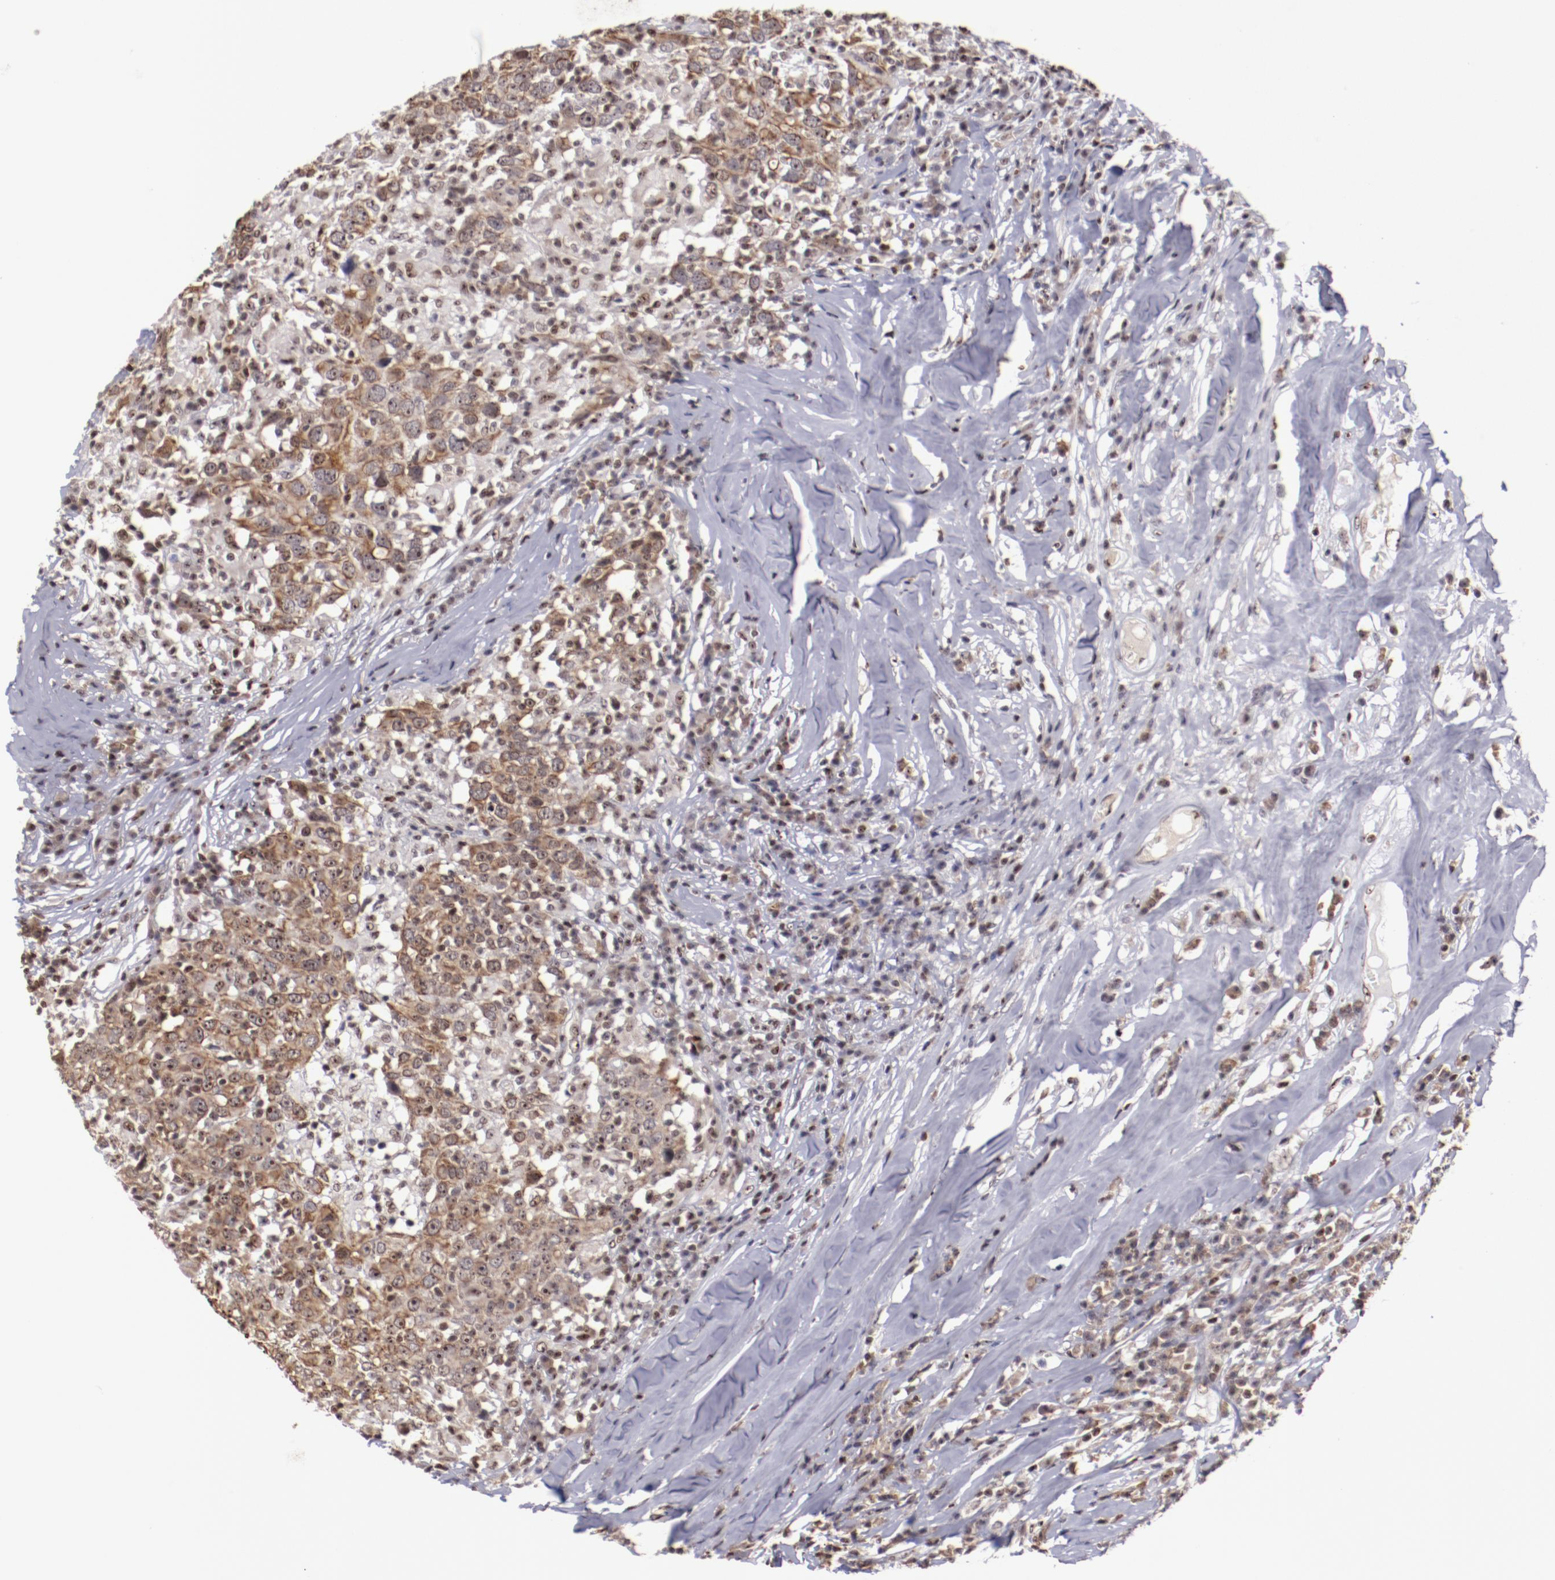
{"staining": {"intensity": "moderate", "quantity": ">75%", "location": "cytoplasmic/membranous,nuclear"}, "tissue": "head and neck cancer", "cell_type": "Tumor cells", "image_type": "cancer", "snomed": [{"axis": "morphology", "description": "Adenocarcinoma, NOS"}, {"axis": "topography", "description": "Salivary gland"}, {"axis": "topography", "description": "Head-Neck"}], "caption": "Protein expression analysis of human head and neck cancer reveals moderate cytoplasmic/membranous and nuclear positivity in approximately >75% of tumor cells.", "gene": "DDX24", "patient": {"sex": "female", "age": 65}}